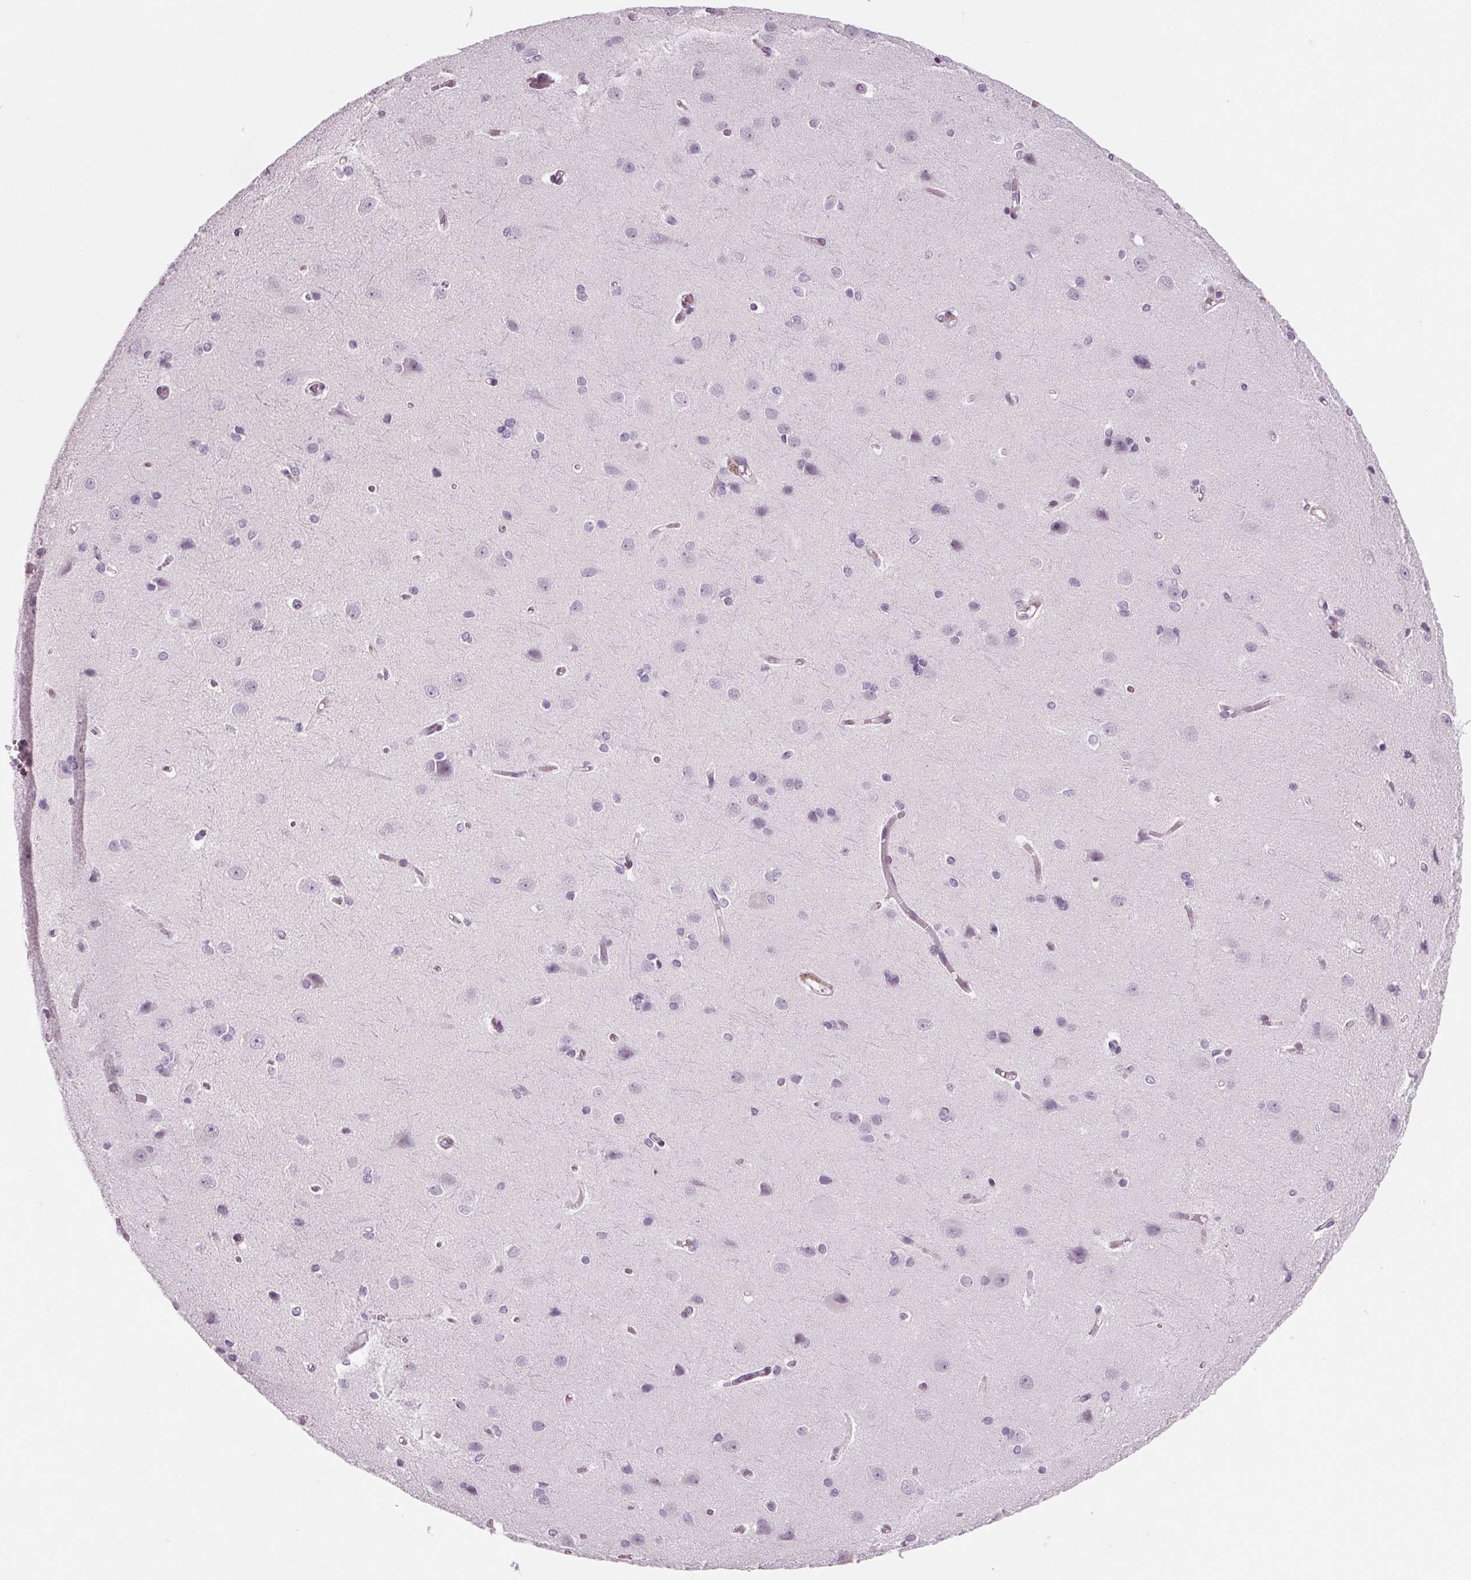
{"staining": {"intensity": "negative", "quantity": "none", "location": "none"}, "tissue": "cerebral cortex", "cell_type": "Endothelial cells", "image_type": "normal", "snomed": [{"axis": "morphology", "description": "Normal tissue, NOS"}, {"axis": "topography", "description": "Cerebral cortex"}], "caption": "IHC of benign cerebral cortex reveals no positivity in endothelial cells. The staining was performed using DAB to visualize the protein expression in brown, while the nuclei were stained in blue with hematoxylin (Magnification: 20x).", "gene": "BHLHE22", "patient": {"sex": "male", "age": 37}}